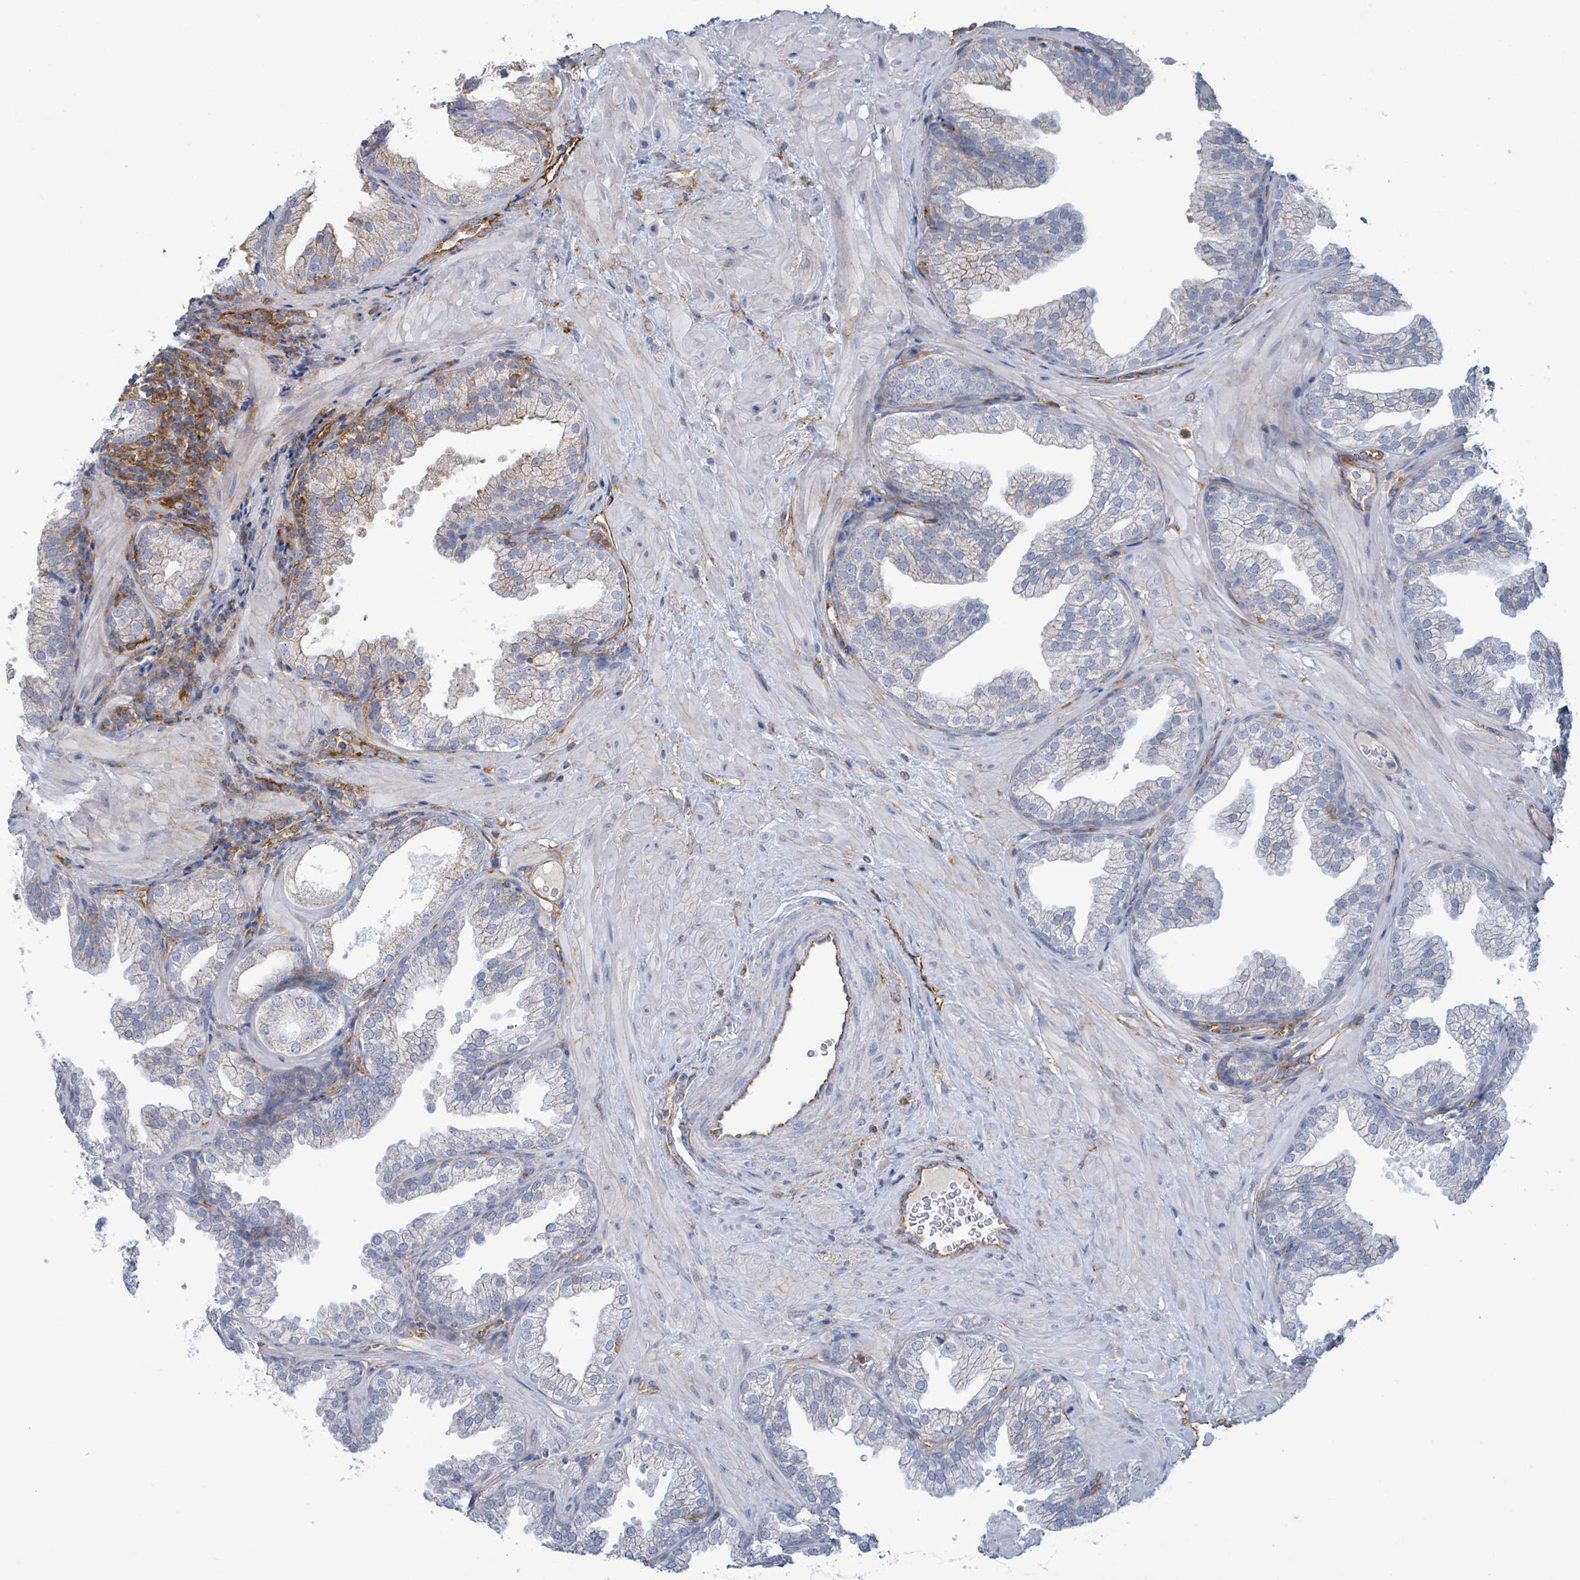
{"staining": {"intensity": "strong", "quantity": "<25%", "location": "cytoplasmic/membranous"}, "tissue": "prostate", "cell_type": "Glandular cells", "image_type": "normal", "snomed": [{"axis": "morphology", "description": "Normal tissue, NOS"}, {"axis": "topography", "description": "Prostate"}], "caption": "Protein staining of benign prostate exhibits strong cytoplasmic/membranous staining in about <25% of glandular cells.", "gene": "EGFL7", "patient": {"sex": "male", "age": 37}}